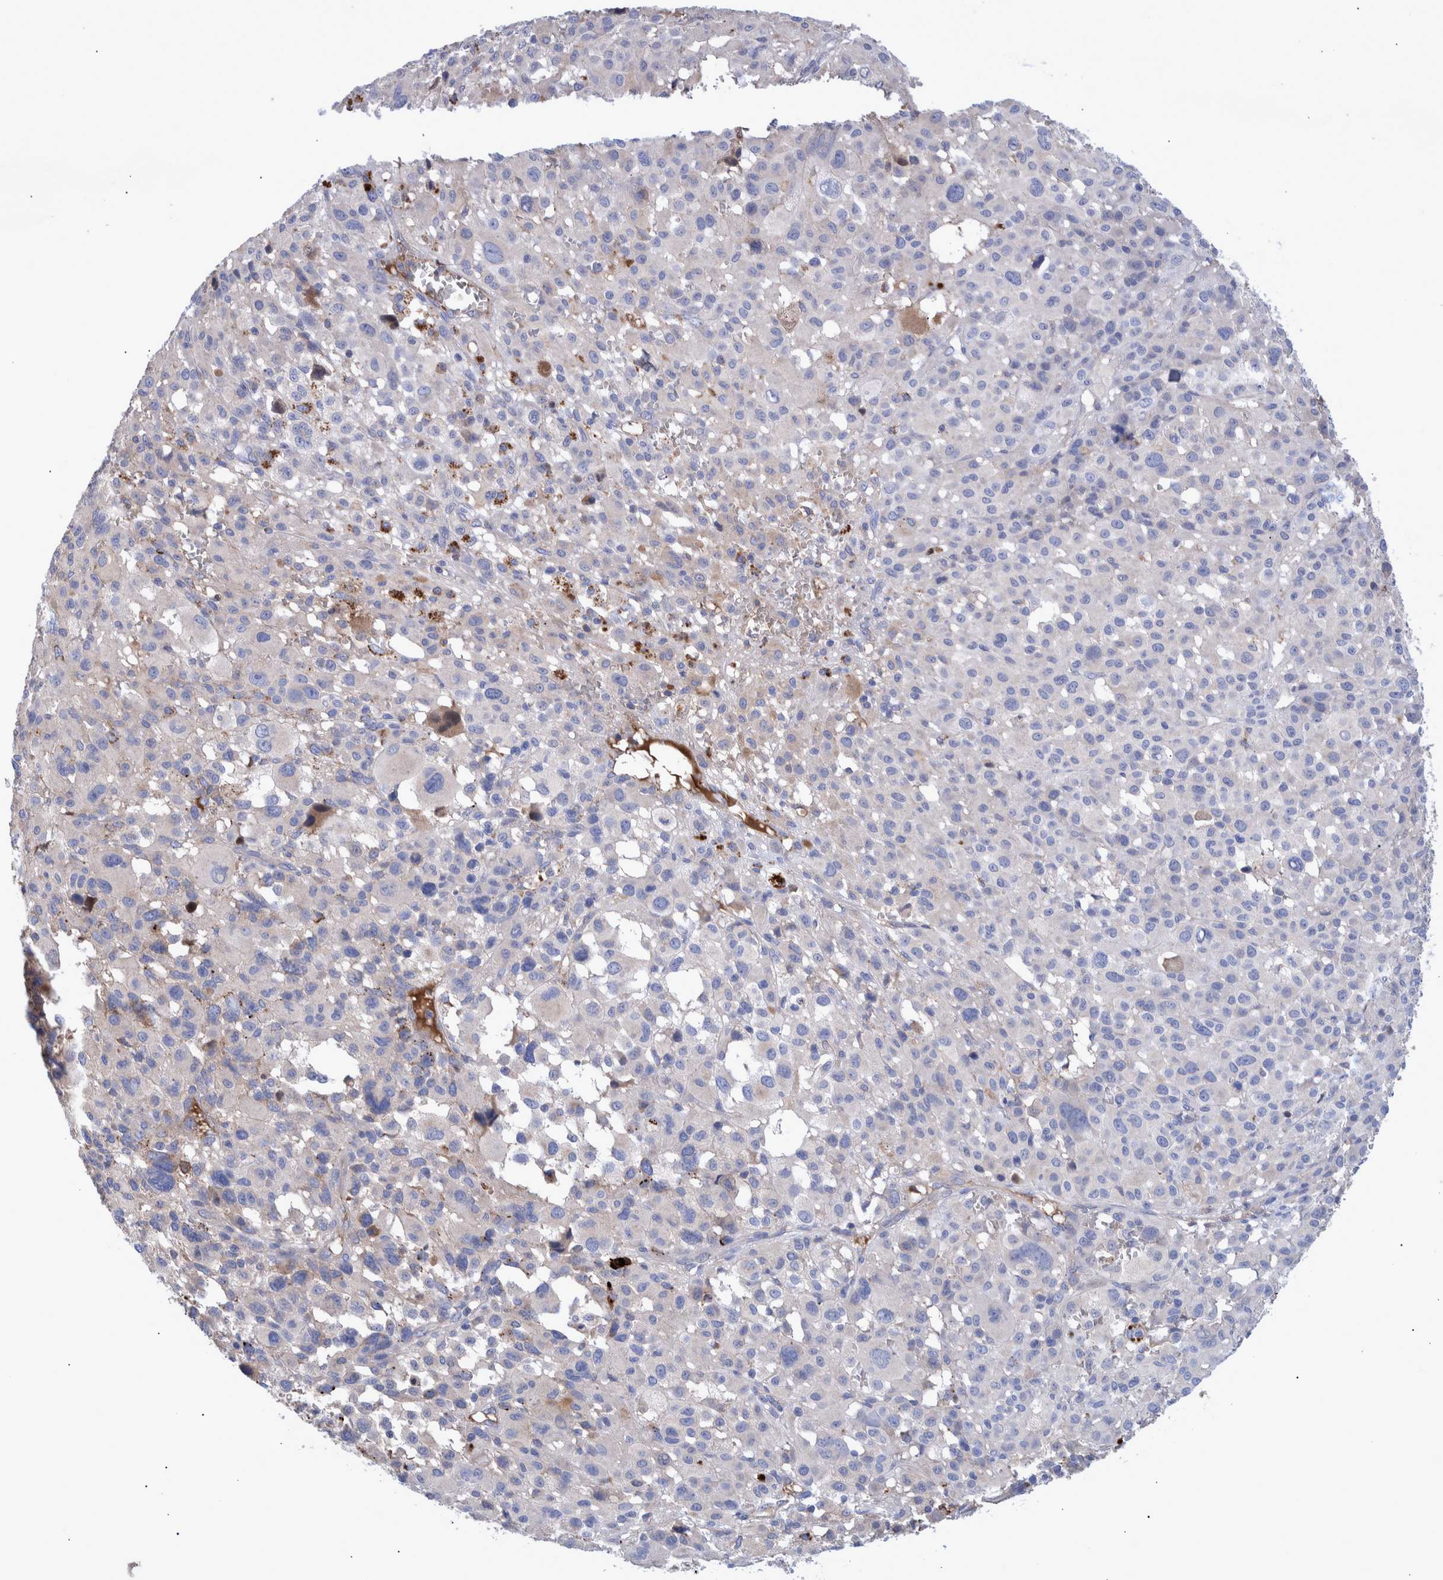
{"staining": {"intensity": "negative", "quantity": "none", "location": "none"}, "tissue": "melanoma", "cell_type": "Tumor cells", "image_type": "cancer", "snomed": [{"axis": "morphology", "description": "Malignant melanoma, Metastatic site"}, {"axis": "topography", "description": "Skin"}], "caption": "Immunohistochemistry of melanoma displays no expression in tumor cells.", "gene": "DLL4", "patient": {"sex": "female", "age": 74}}